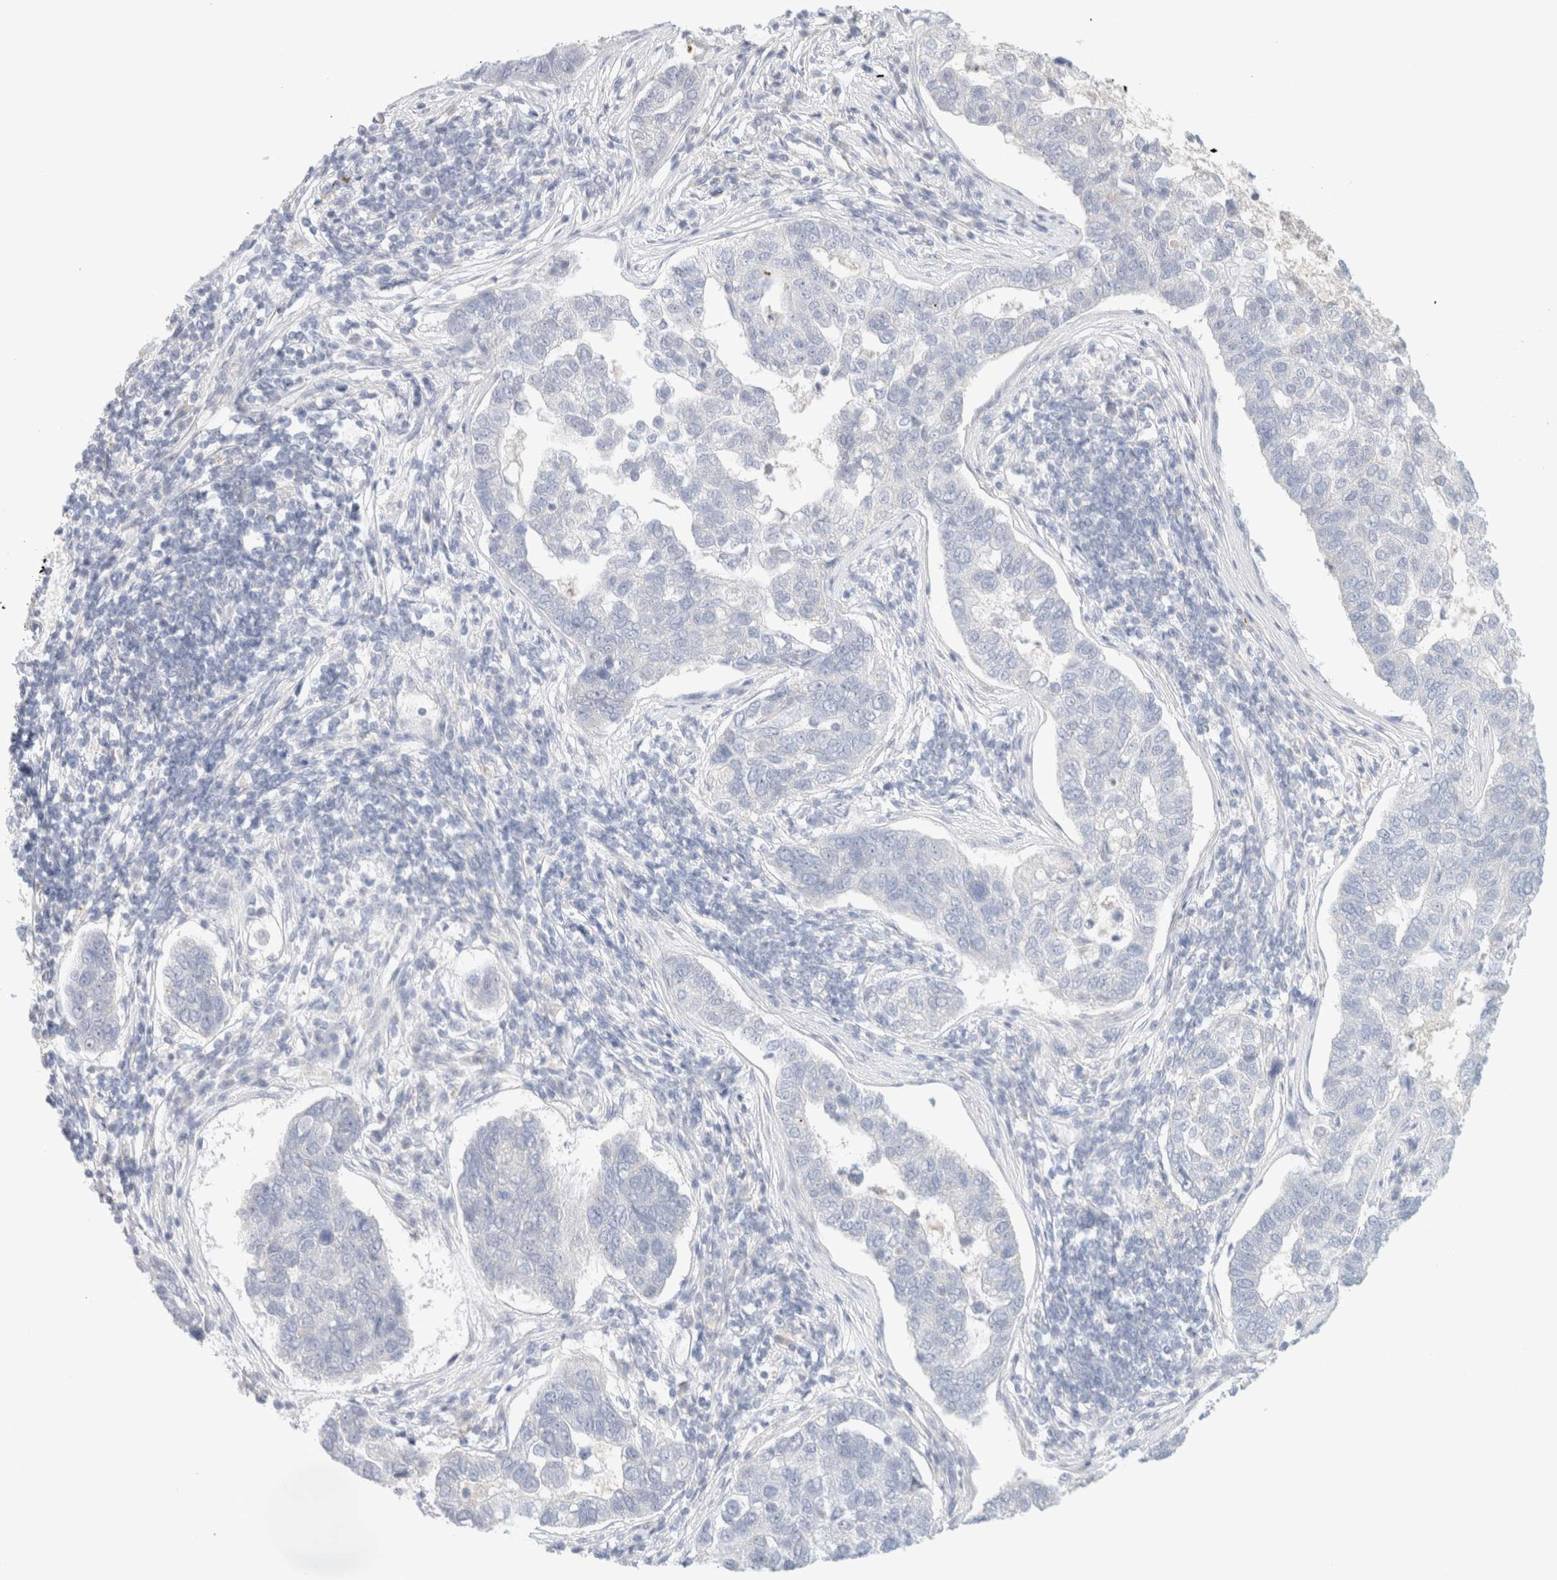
{"staining": {"intensity": "negative", "quantity": "none", "location": "none"}, "tissue": "pancreatic cancer", "cell_type": "Tumor cells", "image_type": "cancer", "snomed": [{"axis": "morphology", "description": "Adenocarcinoma, NOS"}, {"axis": "topography", "description": "Pancreas"}], "caption": "Tumor cells are negative for protein expression in human adenocarcinoma (pancreatic). (Brightfield microscopy of DAB IHC at high magnification).", "gene": "HEXD", "patient": {"sex": "female", "age": 61}}